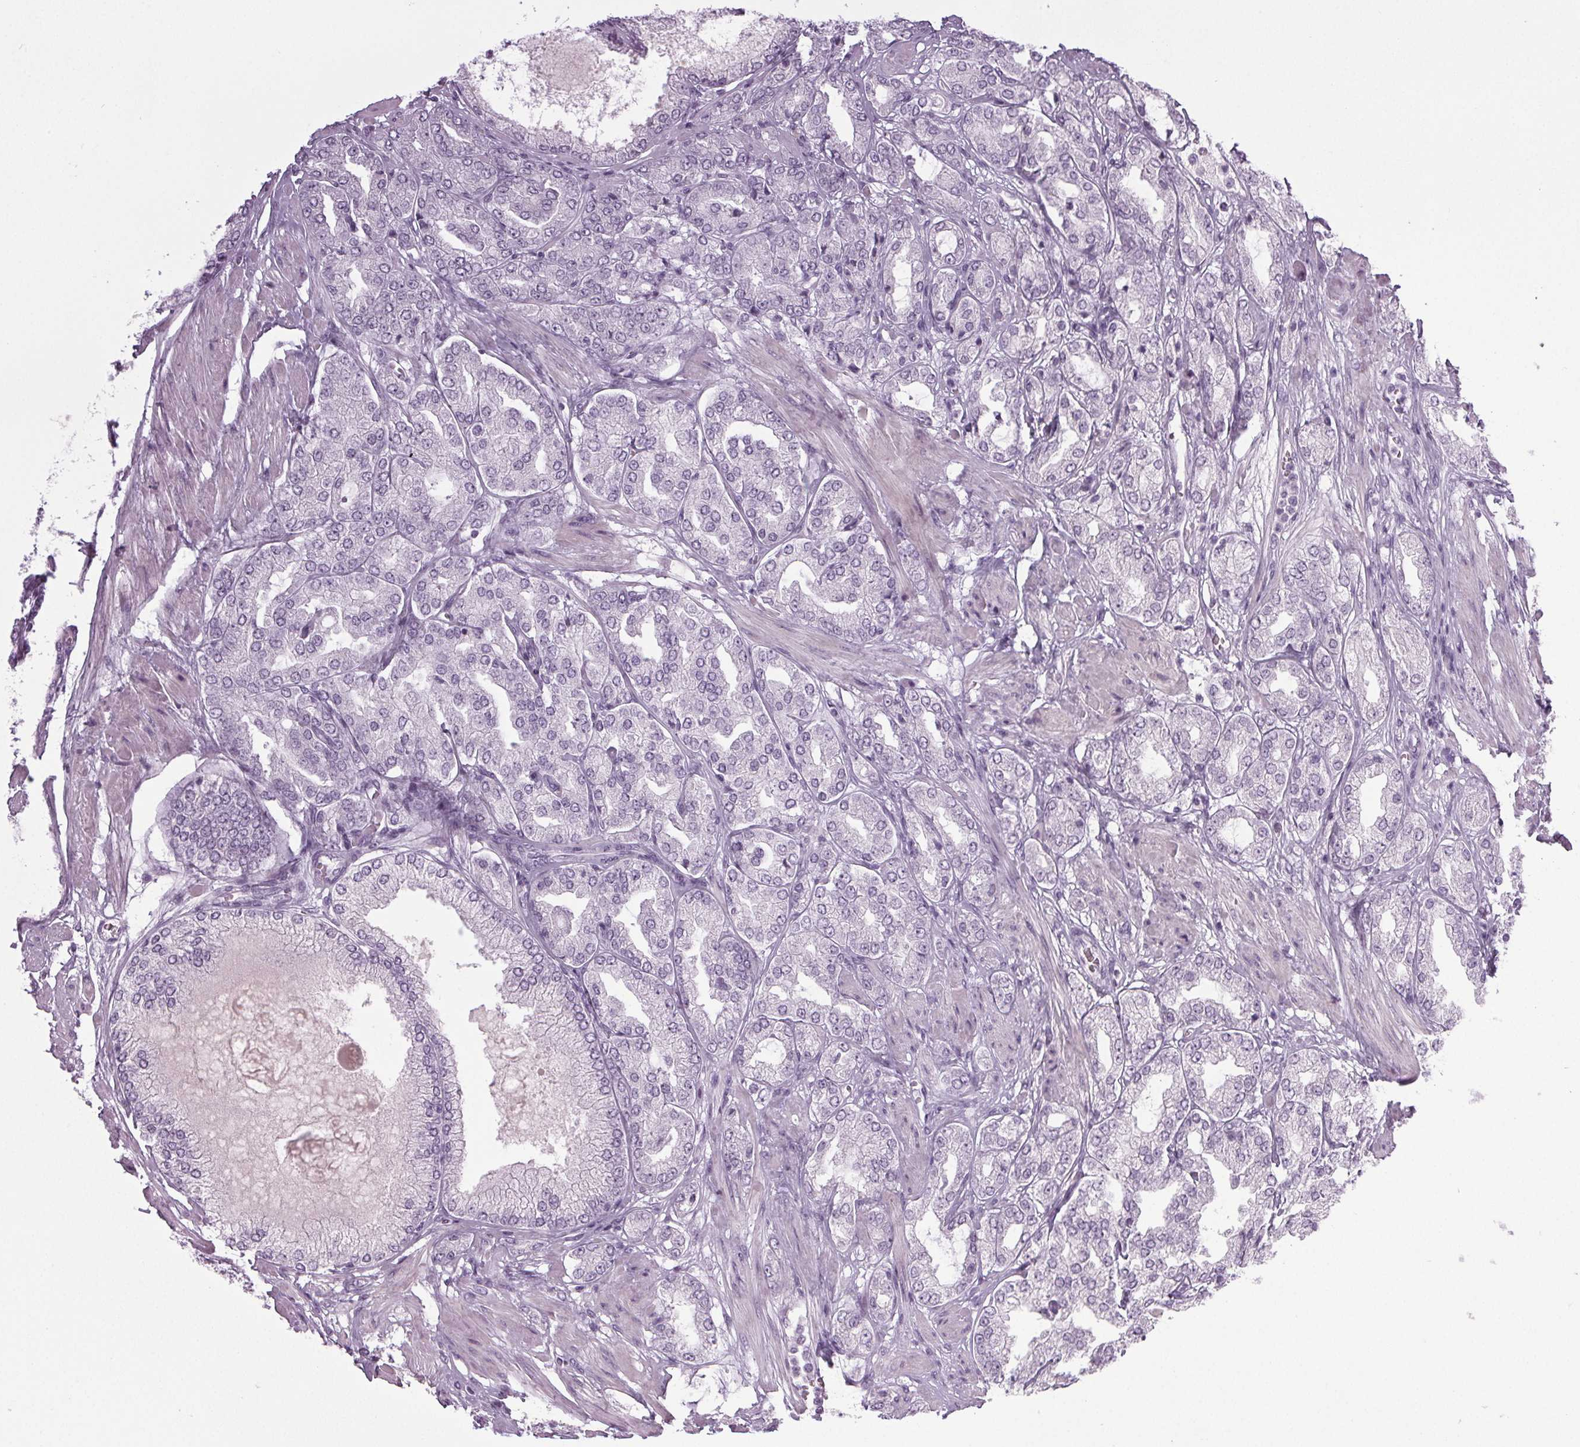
{"staining": {"intensity": "negative", "quantity": "none", "location": "none"}, "tissue": "prostate cancer", "cell_type": "Tumor cells", "image_type": "cancer", "snomed": [{"axis": "morphology", "description": "Adenocarcinoma, High grade"}, {"axis": "topography", "description": "Prostate"}], "caption": "This is a image of immunohistochemistry staining of prostate adenocarcinoma (high-grade), which shows no expression in tumor cells. Nuclei are stained in blue.", "gene": "IGF2BP1", "patient": {"sex": "male", "age": 68}}